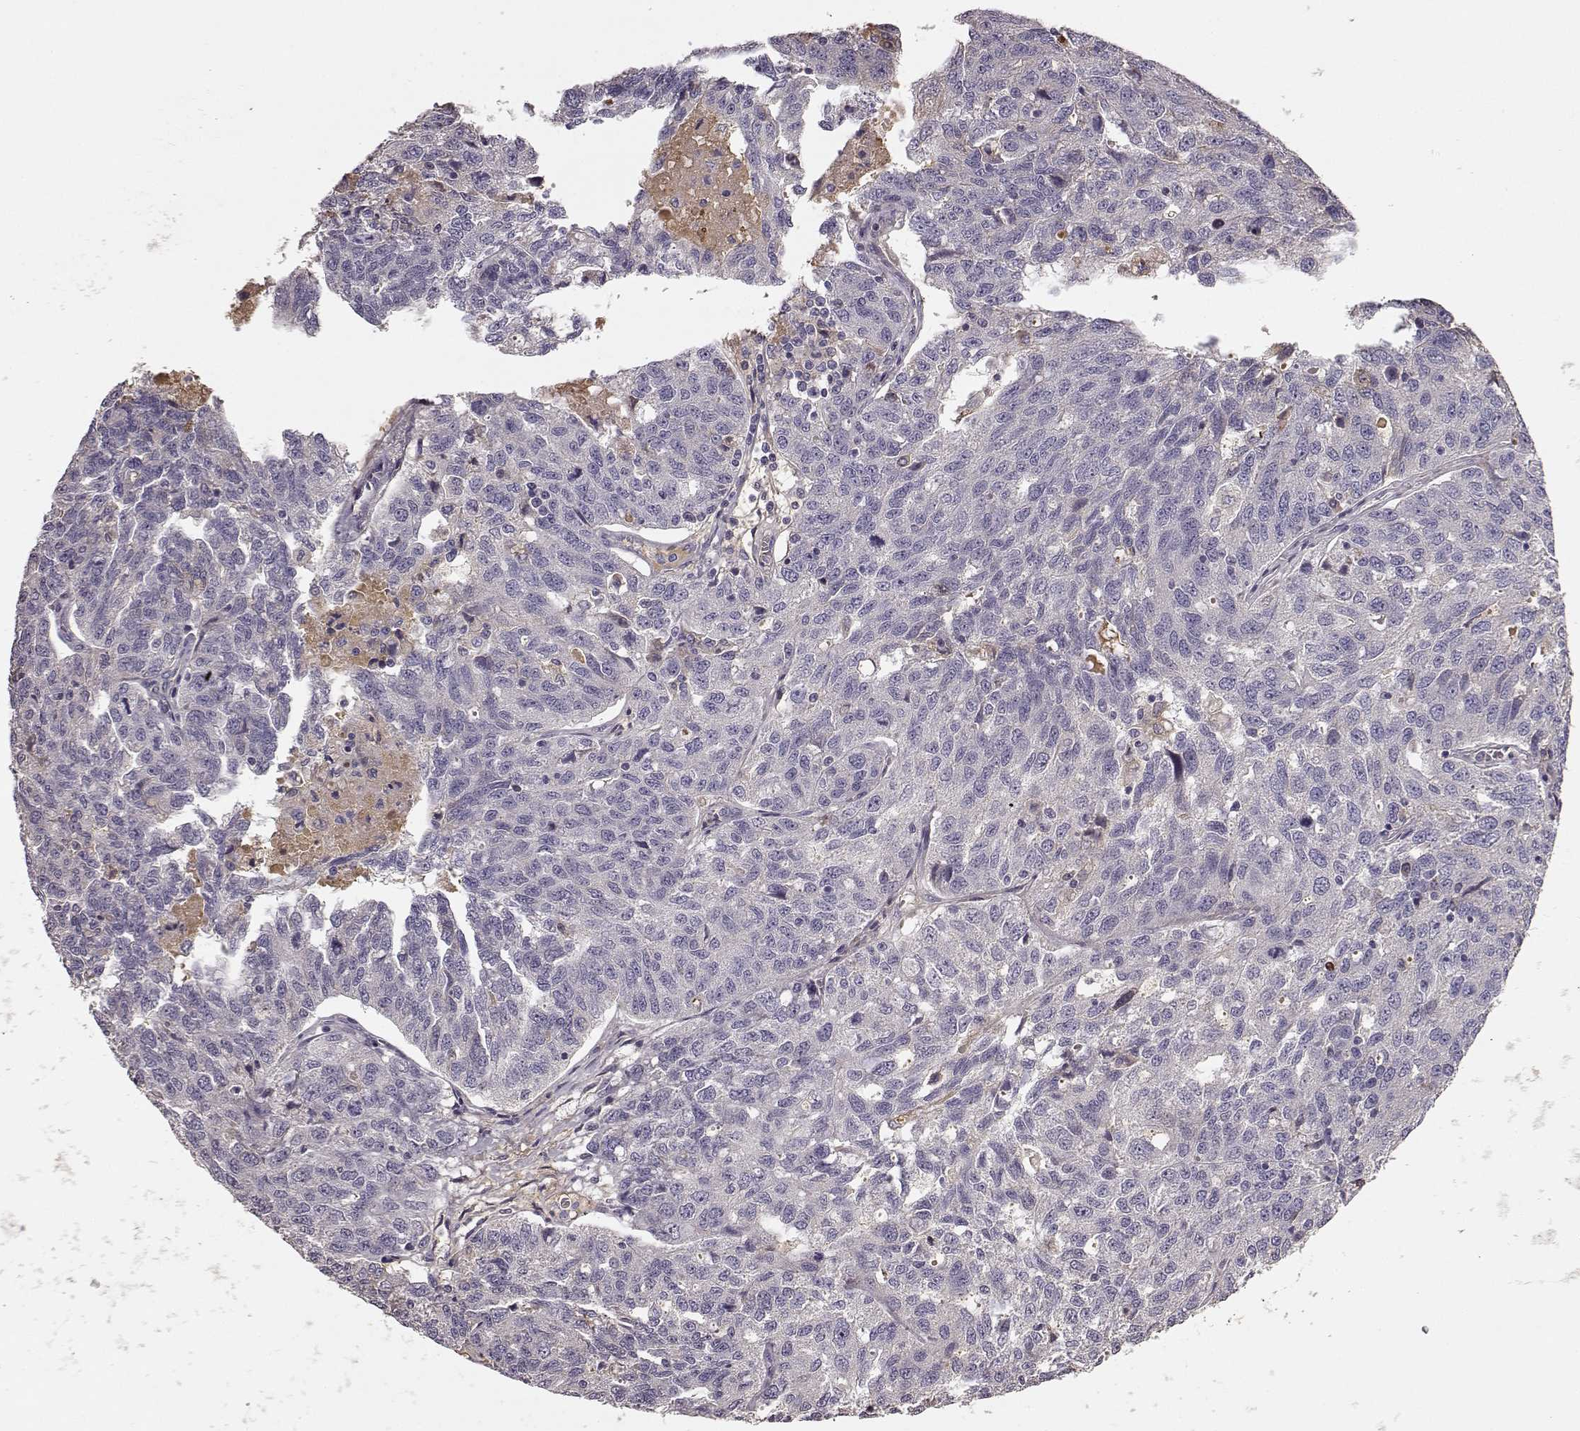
{"staining": {"intensity": "negative", "quantity": "none", "location": "none"}, "tissue": "ovarian cancer", "cell_type": "Tumor cells", "image_type": "cancer", "snomed": [{"axis": "morphology", "description": "Cystadenocarcinoma, serous, NOS"}, {"axis": "topography", "description": "Ovary"}], "caption": "This is an IHC photomicrograph of ovarian cancer (serous cystadenocarcinoma). There is no expression in tumor cells.", "gene": "YJEFN3", "patient": {"sex": "female", "age": 71}}